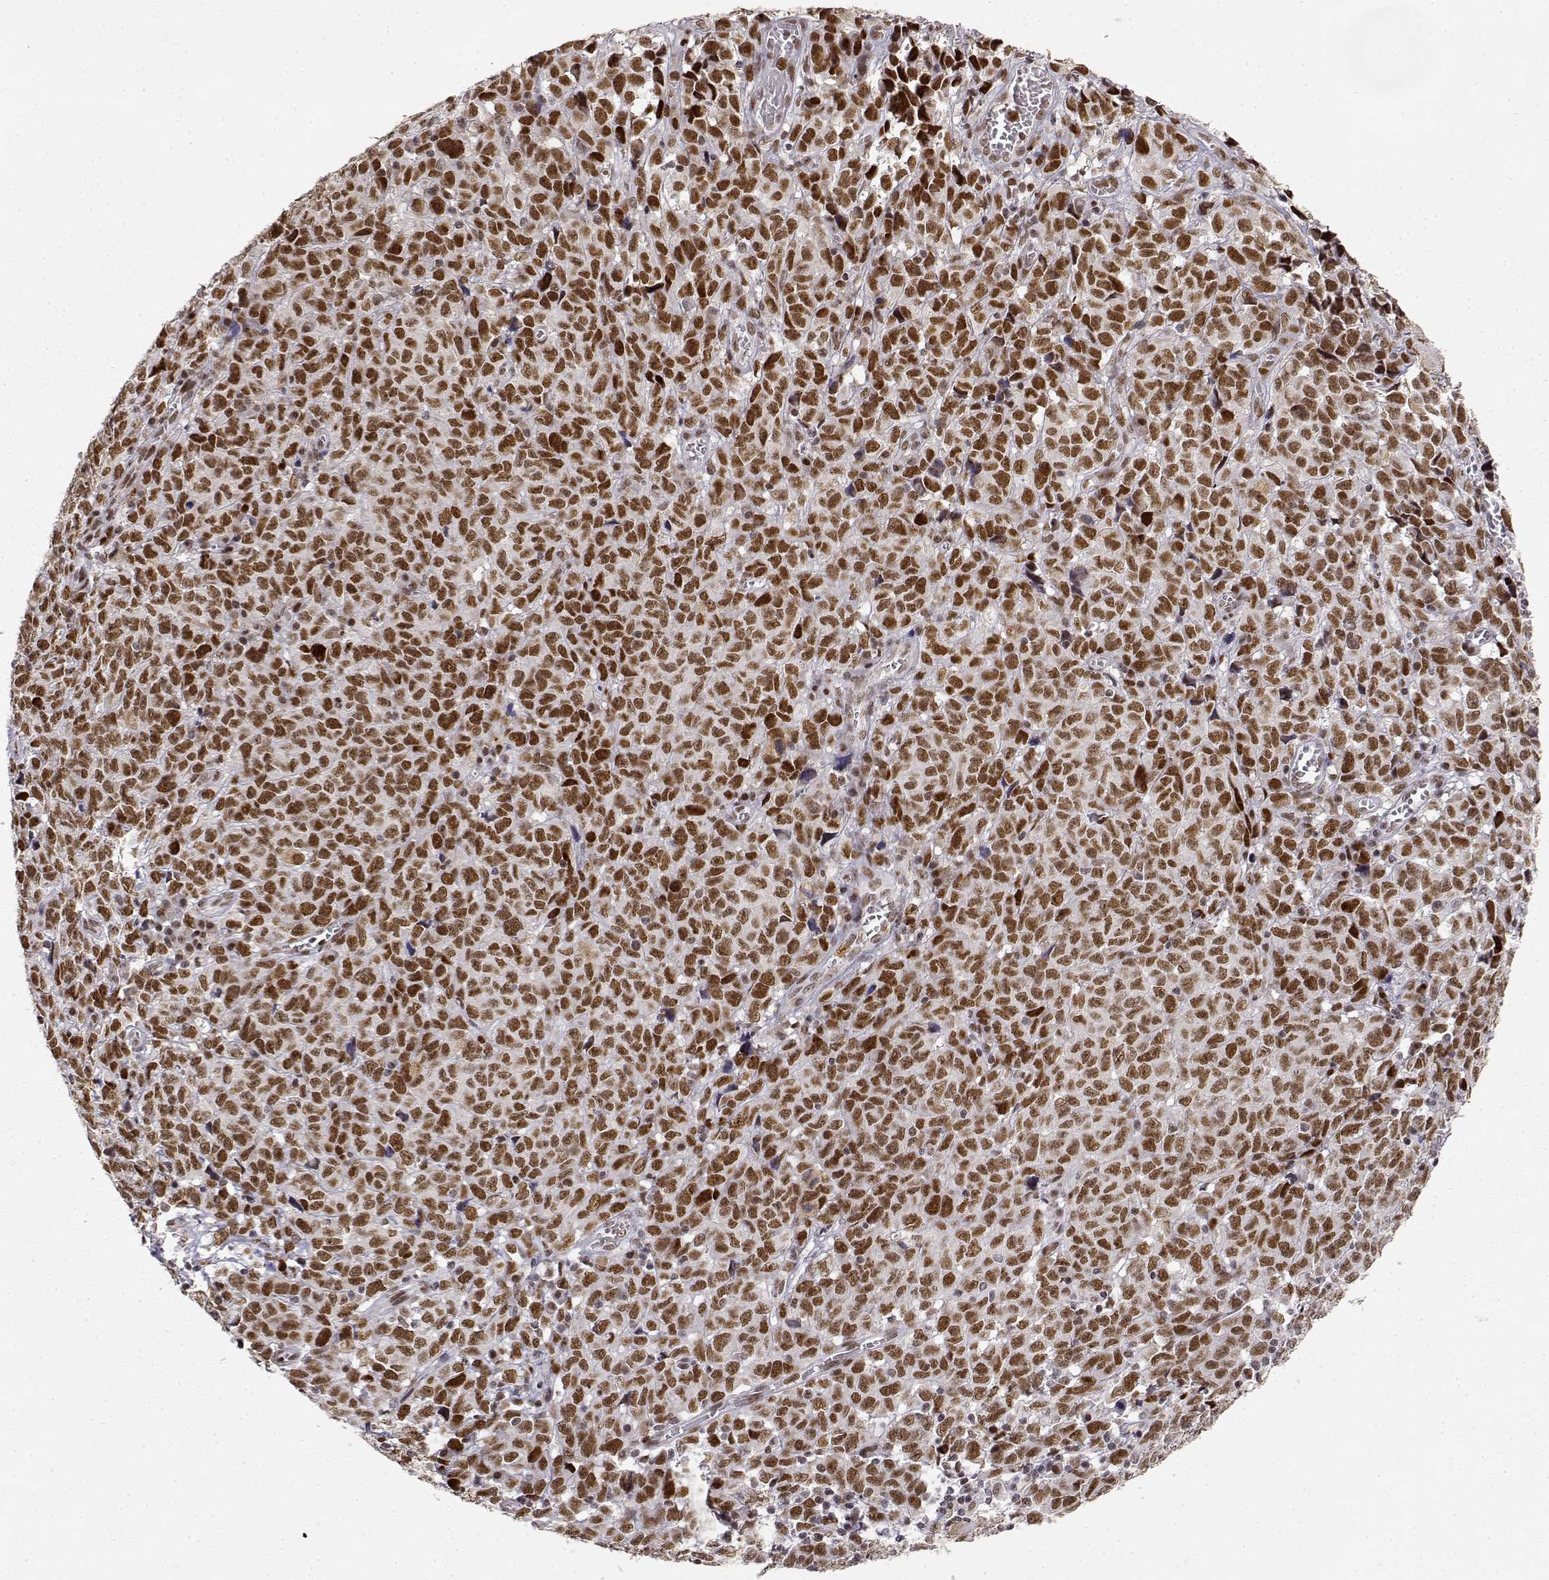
{"staining": {"intensity": "strong", "quantity": ">75%", "location": "nuclear"}, "tissue": "melanoma", "cell_type": "Tumor cells", "image_type": "cancer", "snomed": [{"axis": "morphology", "description": "Malignant melanoma, NOS"}, {"axis": "topography", "description": "Vulva, labia, clitoris and Bartholin´s gland, NO"}], "caption": "Immunohistochemical staining of melanoma reveals strong nuclear protein expression in about >75% of tumor cells. The staining is performed using DAB (3,3'-diaminobenzidine) brown chromogen to label protein expression. The nuclei are counter-stained blue using hematoxylin.", "gene": "RSF1", "patient": {"sex": "female", "age": 75}}